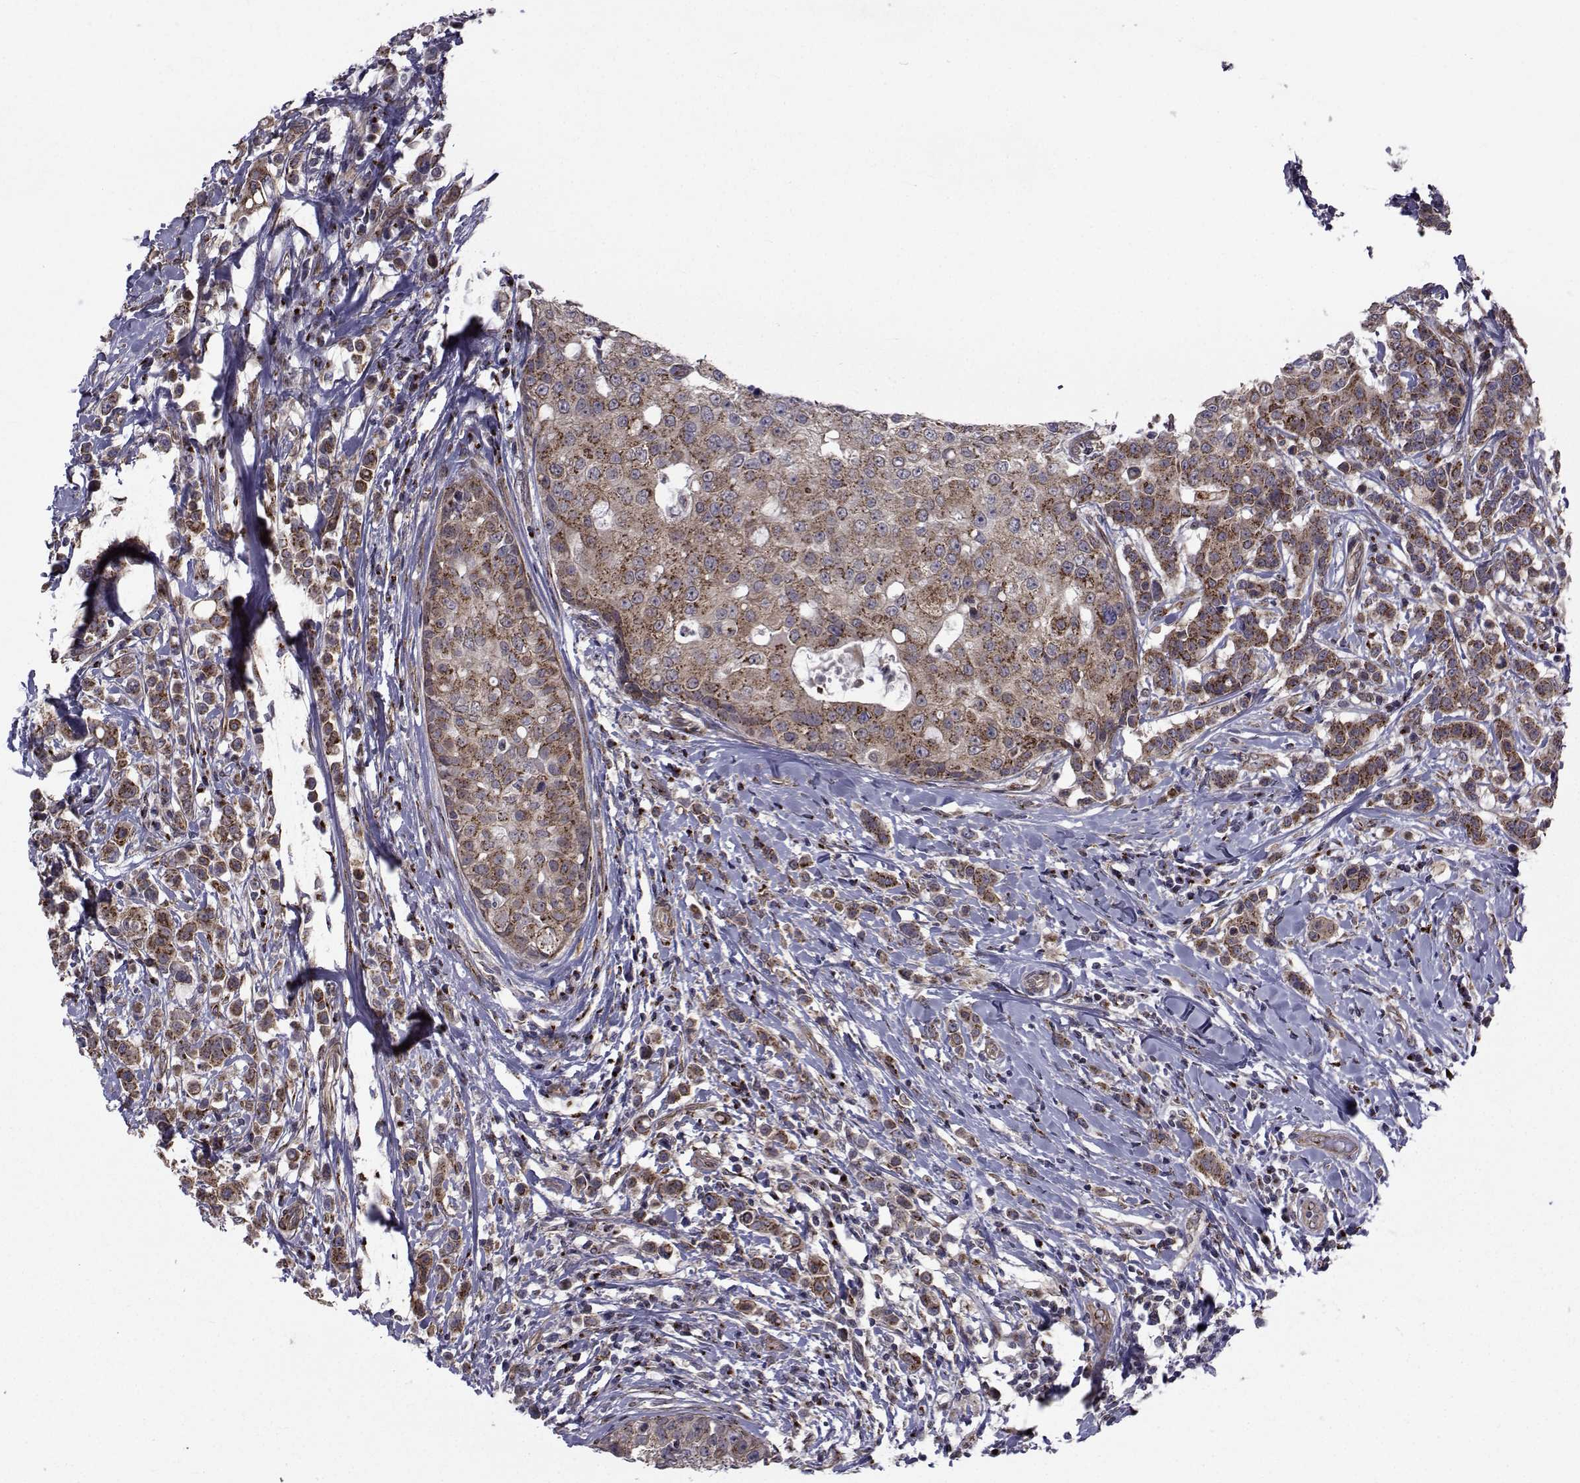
{"staining": {"intensity": "moderate", "quantity": ">75%", "location": "cytoplasmic/membranous"}, "tissue": "breast cancer", "cell_type": "Tumor cells", "image_type": "cancer", "snomed": [{"axis": "morphology", "description": "Duct carcinoma"}, {"axis": "topography", "description": "Breast"}], "caption": "Human intraductal carcinoma (breast) stained for a protein (brown) demonstrates moderate cytoplasmic/membranous positive staining in approximately >75% of tumor cells.", "gene": "ATP6V1C2", "patient": {"sex": "female", "age": 27}}